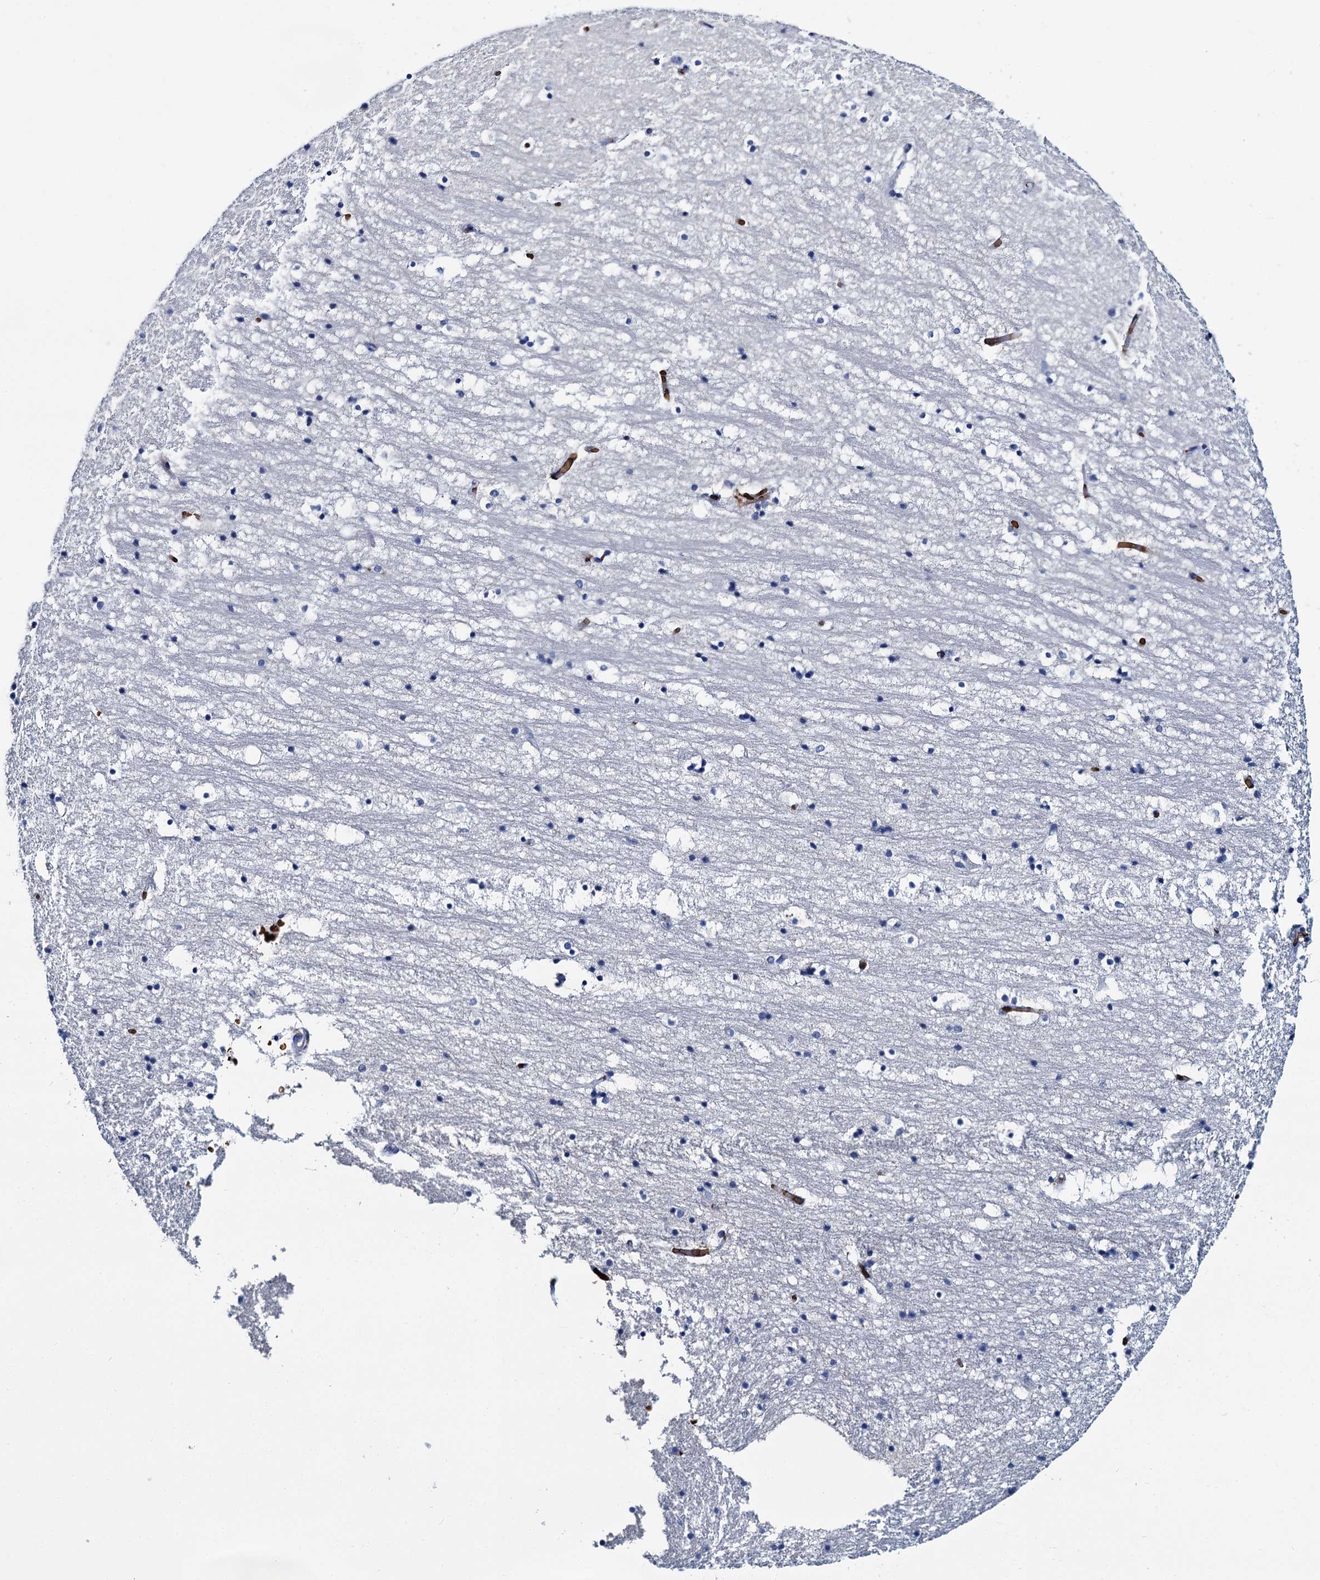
{"staining": {"intensity": "negative", "quantity": "none", "location": "none"}, "tissue": "hippocampus", "cell_type": "Glial cells", "image_type": "normal", "snomed": [{"axis": "morphology", "description": "Normal tissue, NOS"}, {"axis": "topography", "description": "Hippocampus"}], "caption": "Immunohistochemical staining of normal human hippocampus demonstrates no significant positivity in glial cells.", "gene": "ATG2A", "patient": {"sex": "female", "age": 52}}